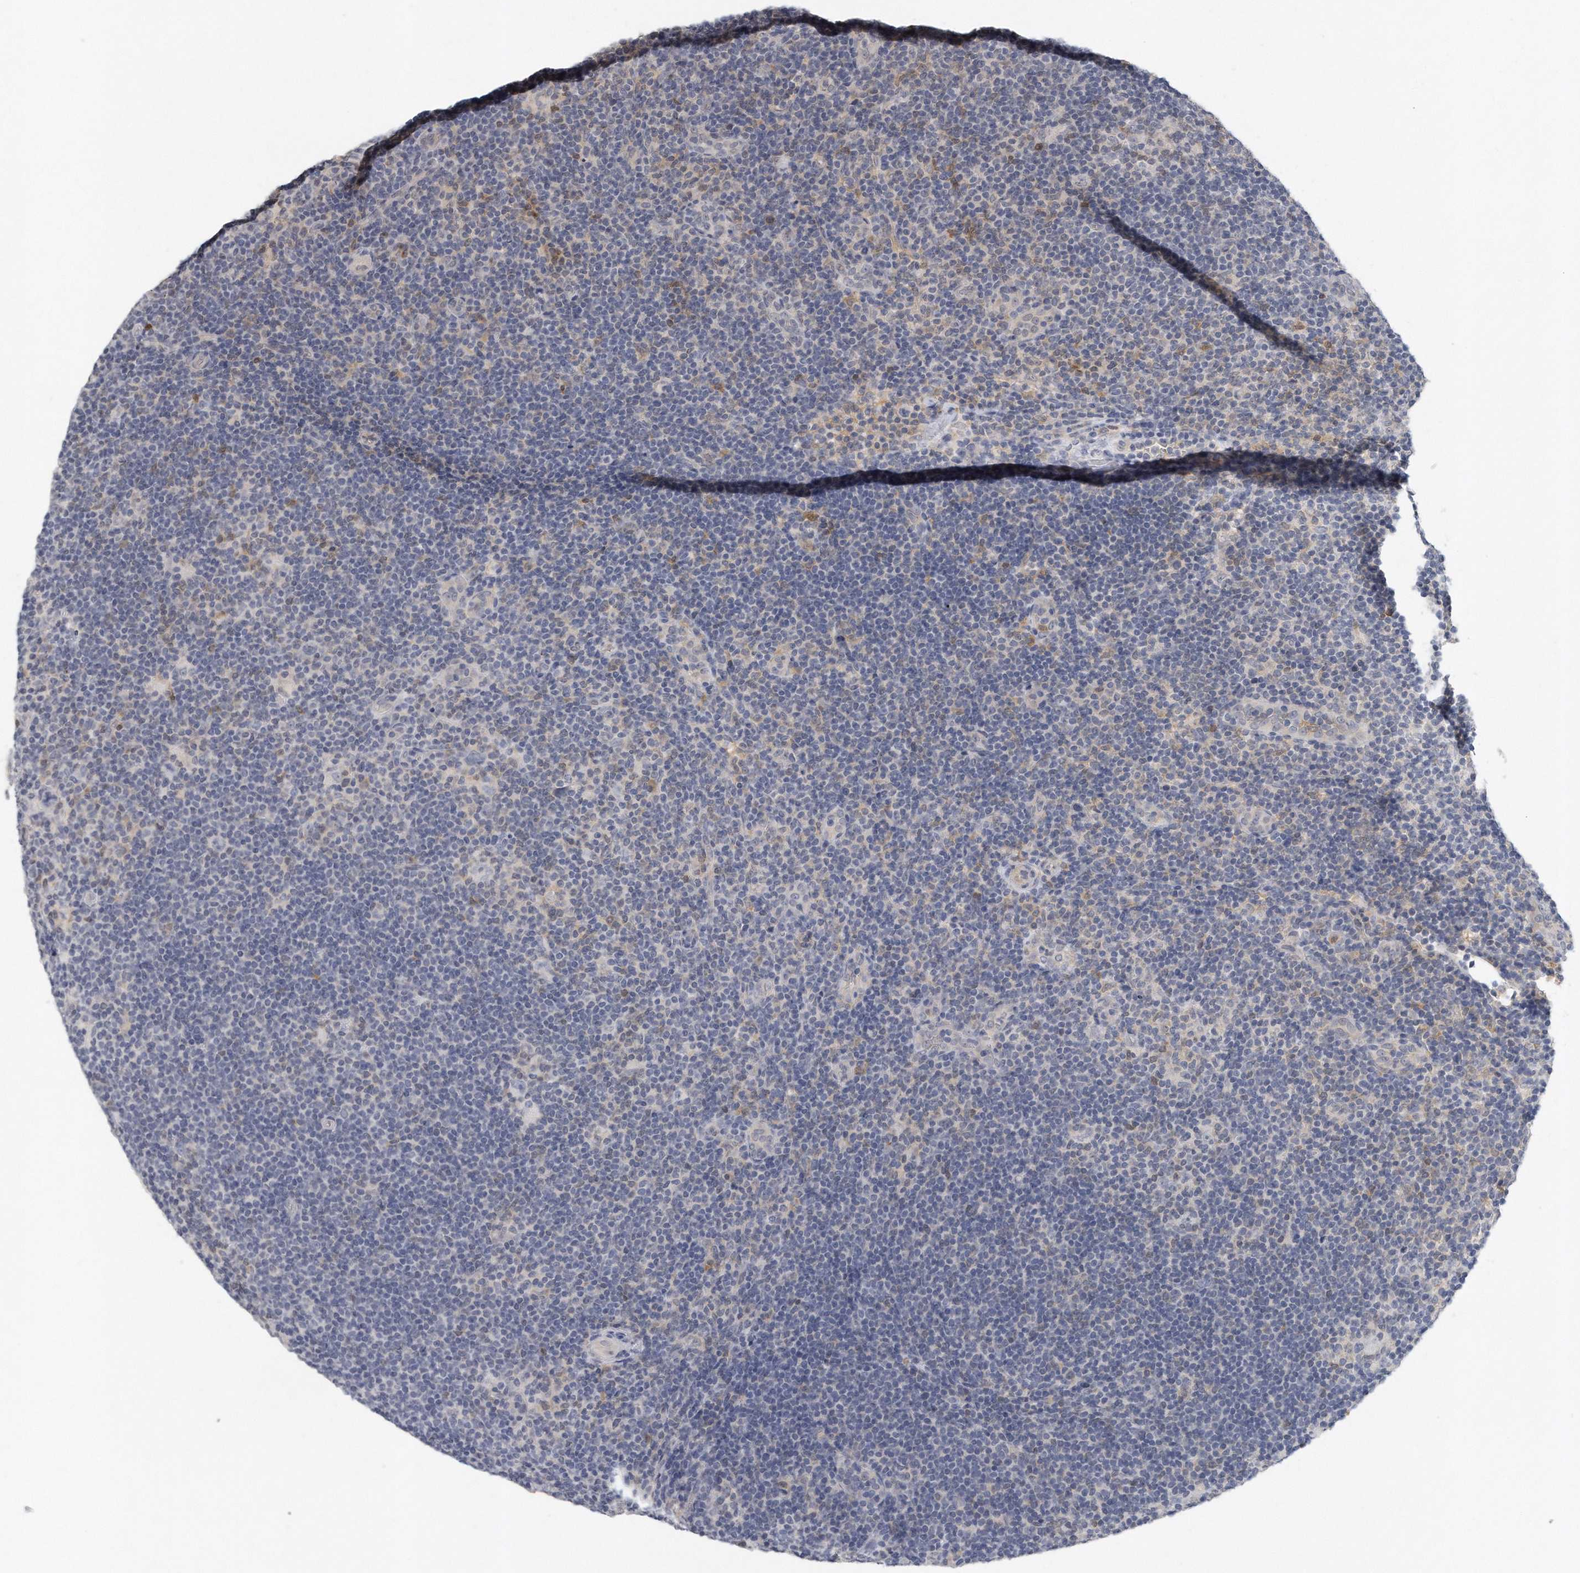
{"staining": {"intensity": "negative", "quantity": "none", "location": "none"}, "tissue": "lymphoma", "cell_type": "Tumor cells", "image_type": "cancer", "snomed": [{"axis": "morphology", "description": "Hodgkin's disease, NOS"}, {"axis": "topography", "description": "Lymph node"}], "caption": "This image is of Hodgkin's disease stained with immunohistochemistry (IHC) to label a protein in brown with the nuclei are counter-stained blue. There is no positivity in tumor cells.", "gene": "CAMK1", "patient": {"sex": "female", "age": 57}}